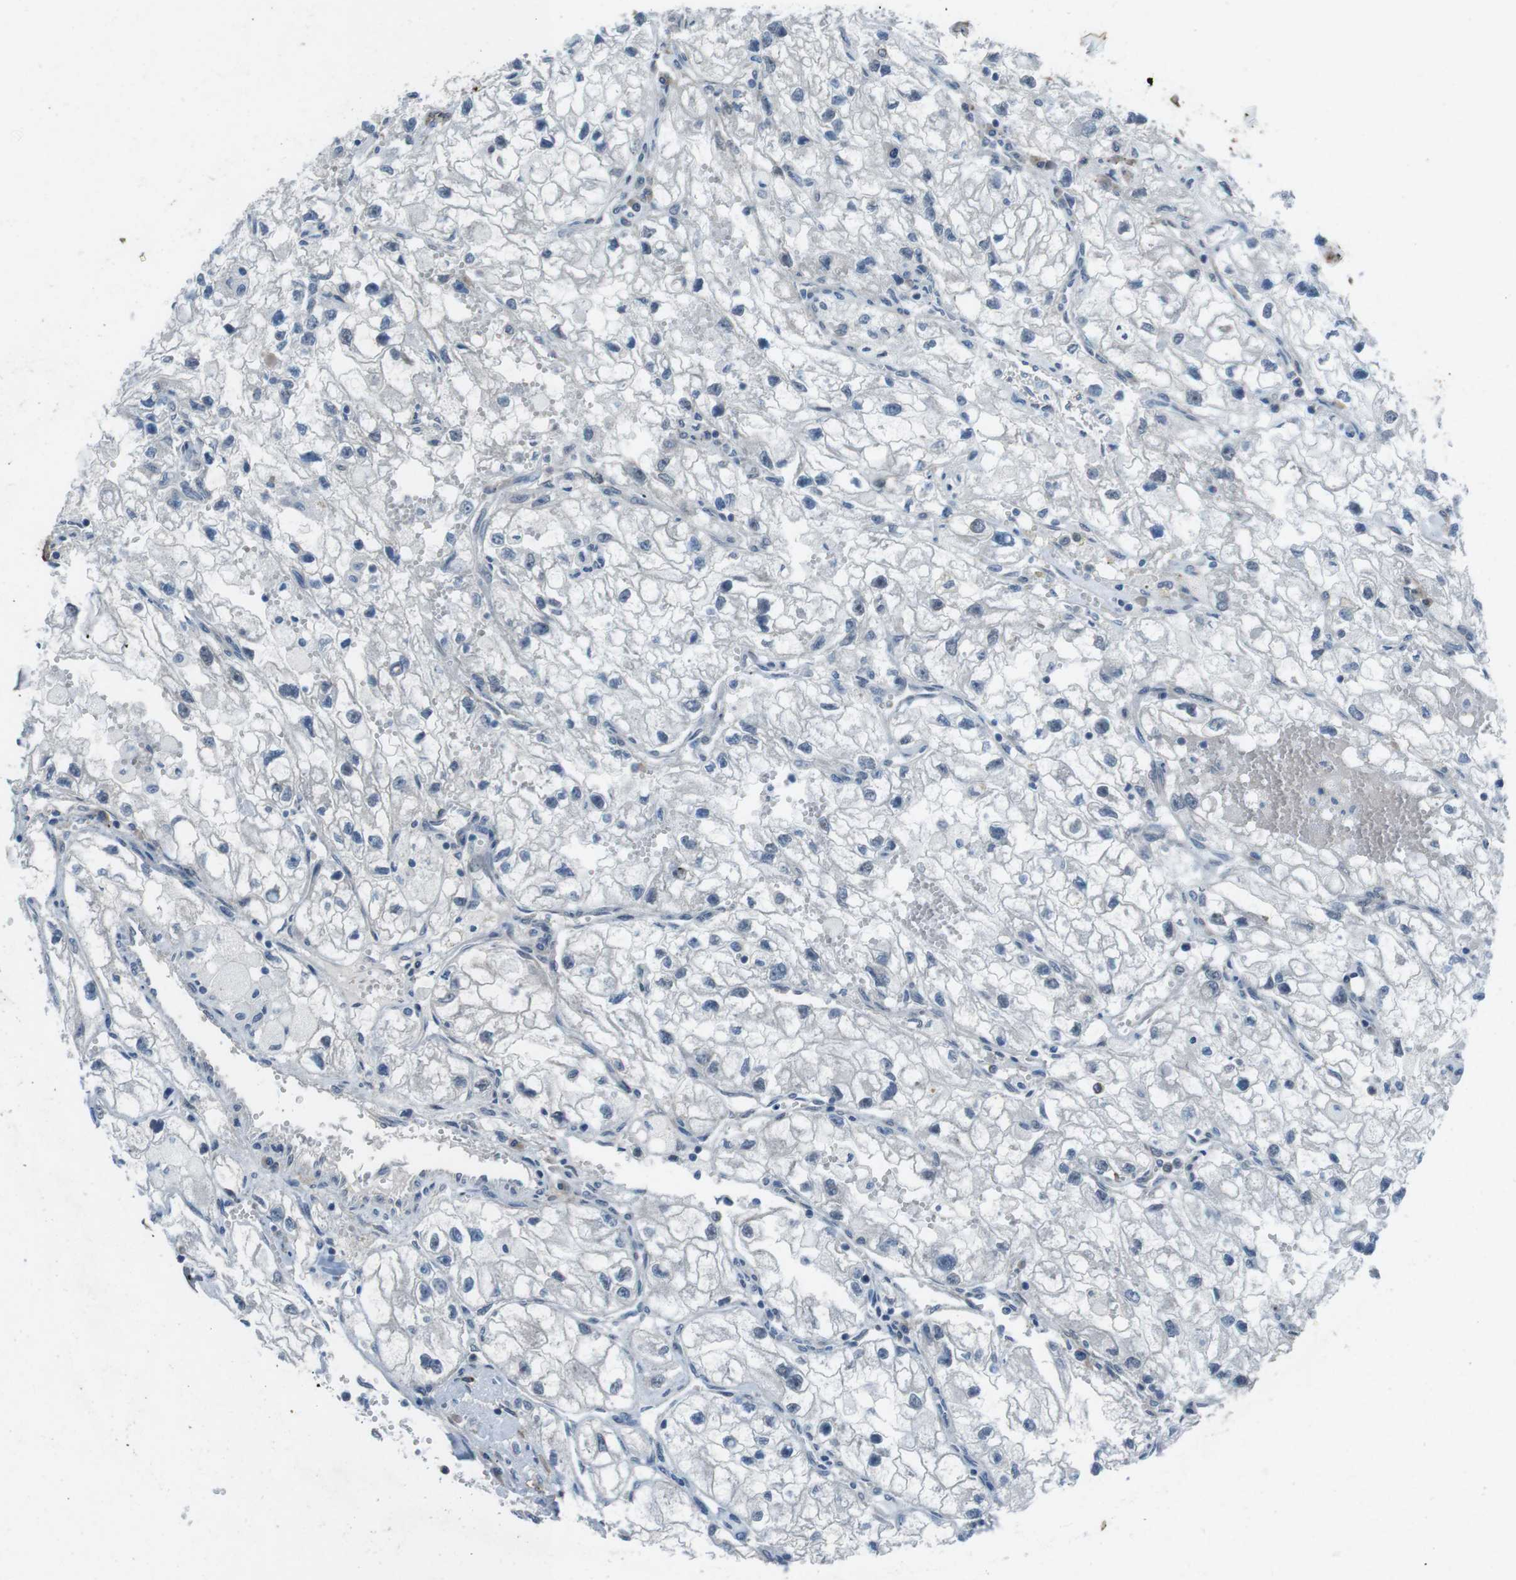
{"staining": {"intensity": "negative", "quantity": "none", "location": "none"}, "tissue": "renal cancer", "cell_type": "Tumor cells", "image_type": "cancer", "snomed": [{"axis": "morphology", "description": "Adenocarcinoma, NOS"}, {"axis": "topography", "description": "Kidney"}], "caption": "An IHC micrograph of renal cancer (adenocarcinoma) is shown. There is no staining in tumor cells of renal cancer (adenocarcinoma).", "gene": "ANK2", "patient": {"sex": "female", "age": 70}}